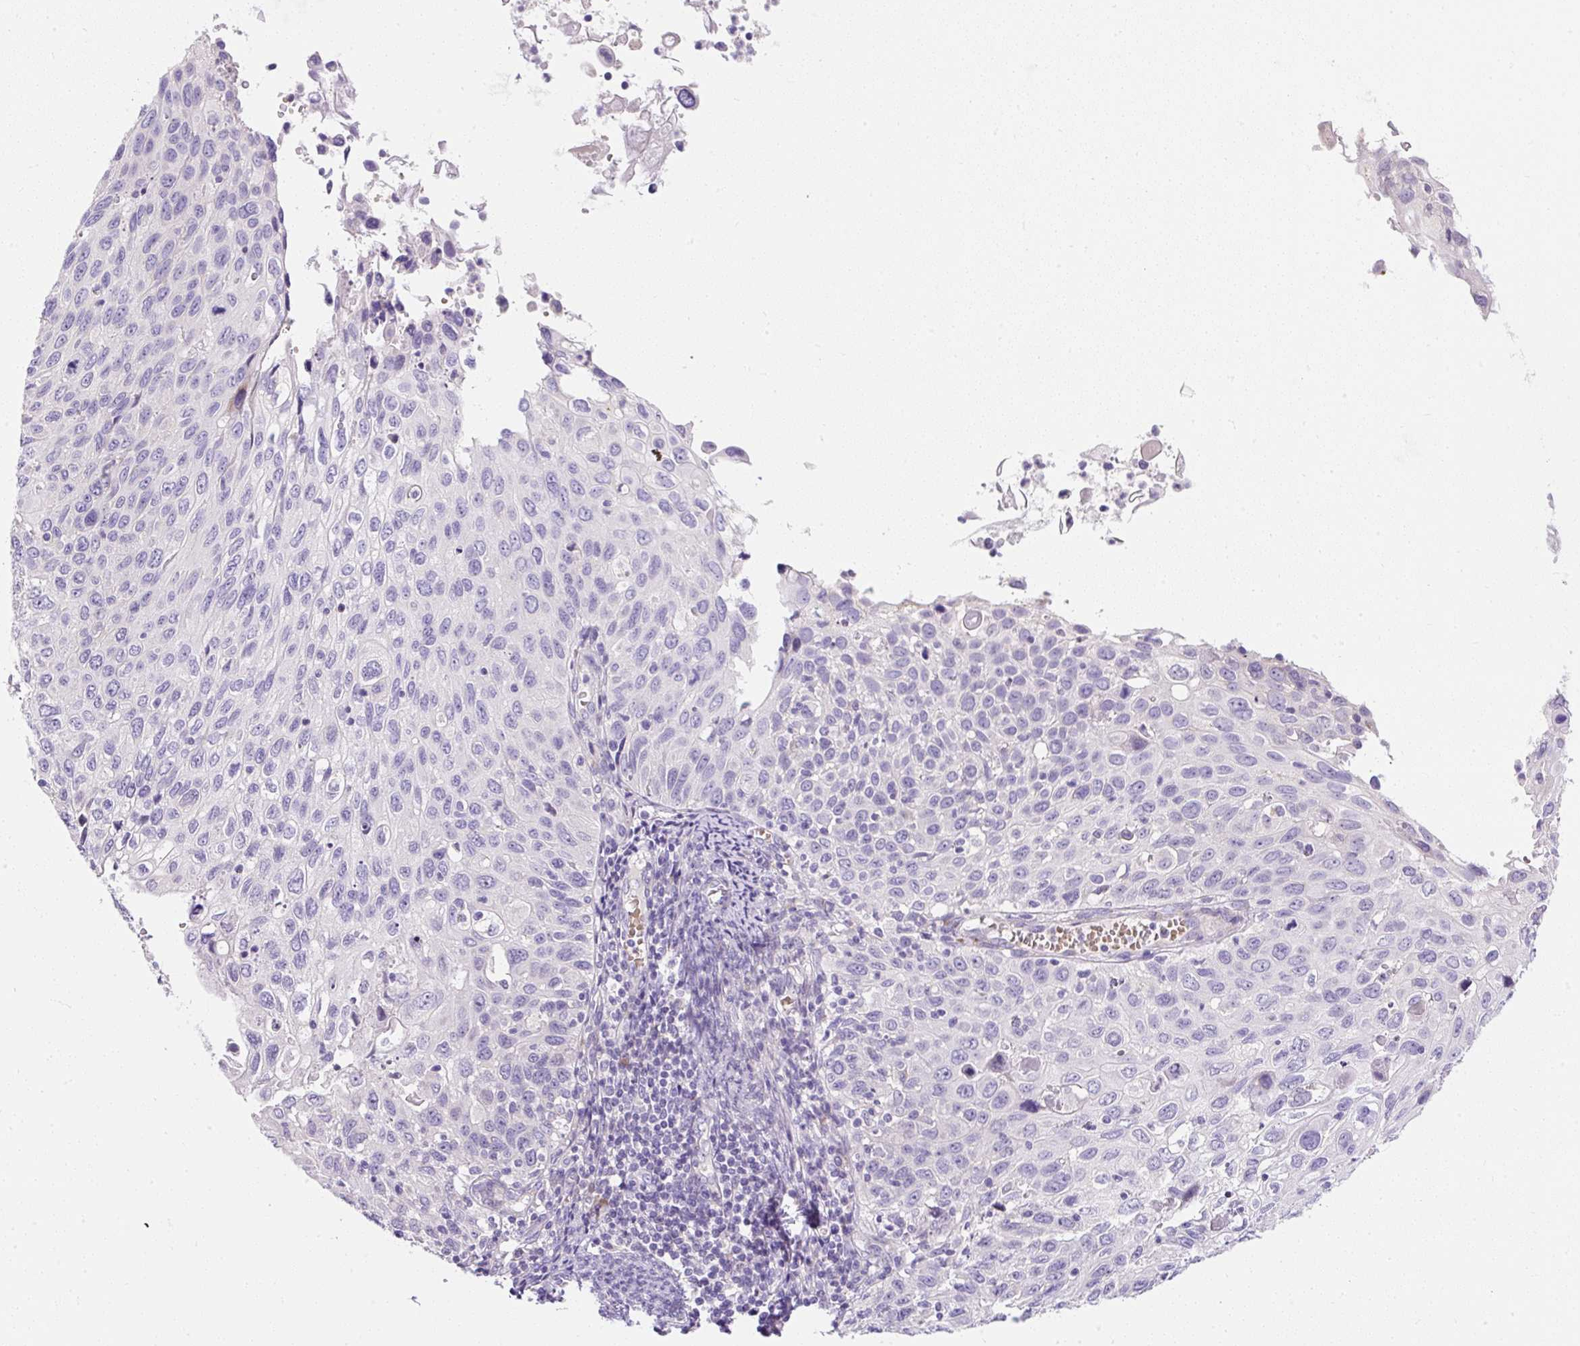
{"staining": {"intensity": "negative", "quantity": "none", "location": "none"}, "tissue": "cervical cancer", "cell_type": "Tumor cells", "image_type": "cancer", "snomed": [{"axis": "morphology", "description": "Squamous cell carcinoma, NOS"}, {"axis": "topography", "description": "Cervix"}], "caption": "The histopathology image displays no staining of tumor cells in cervical squamous cell carcinoma. (Brightfield microscopy of DAB (3,3'-diaminobenzidine) immunohistochemistry at high magnification).", "gene": "DTX4", "patient": {"sex": "female", "age": 70}}